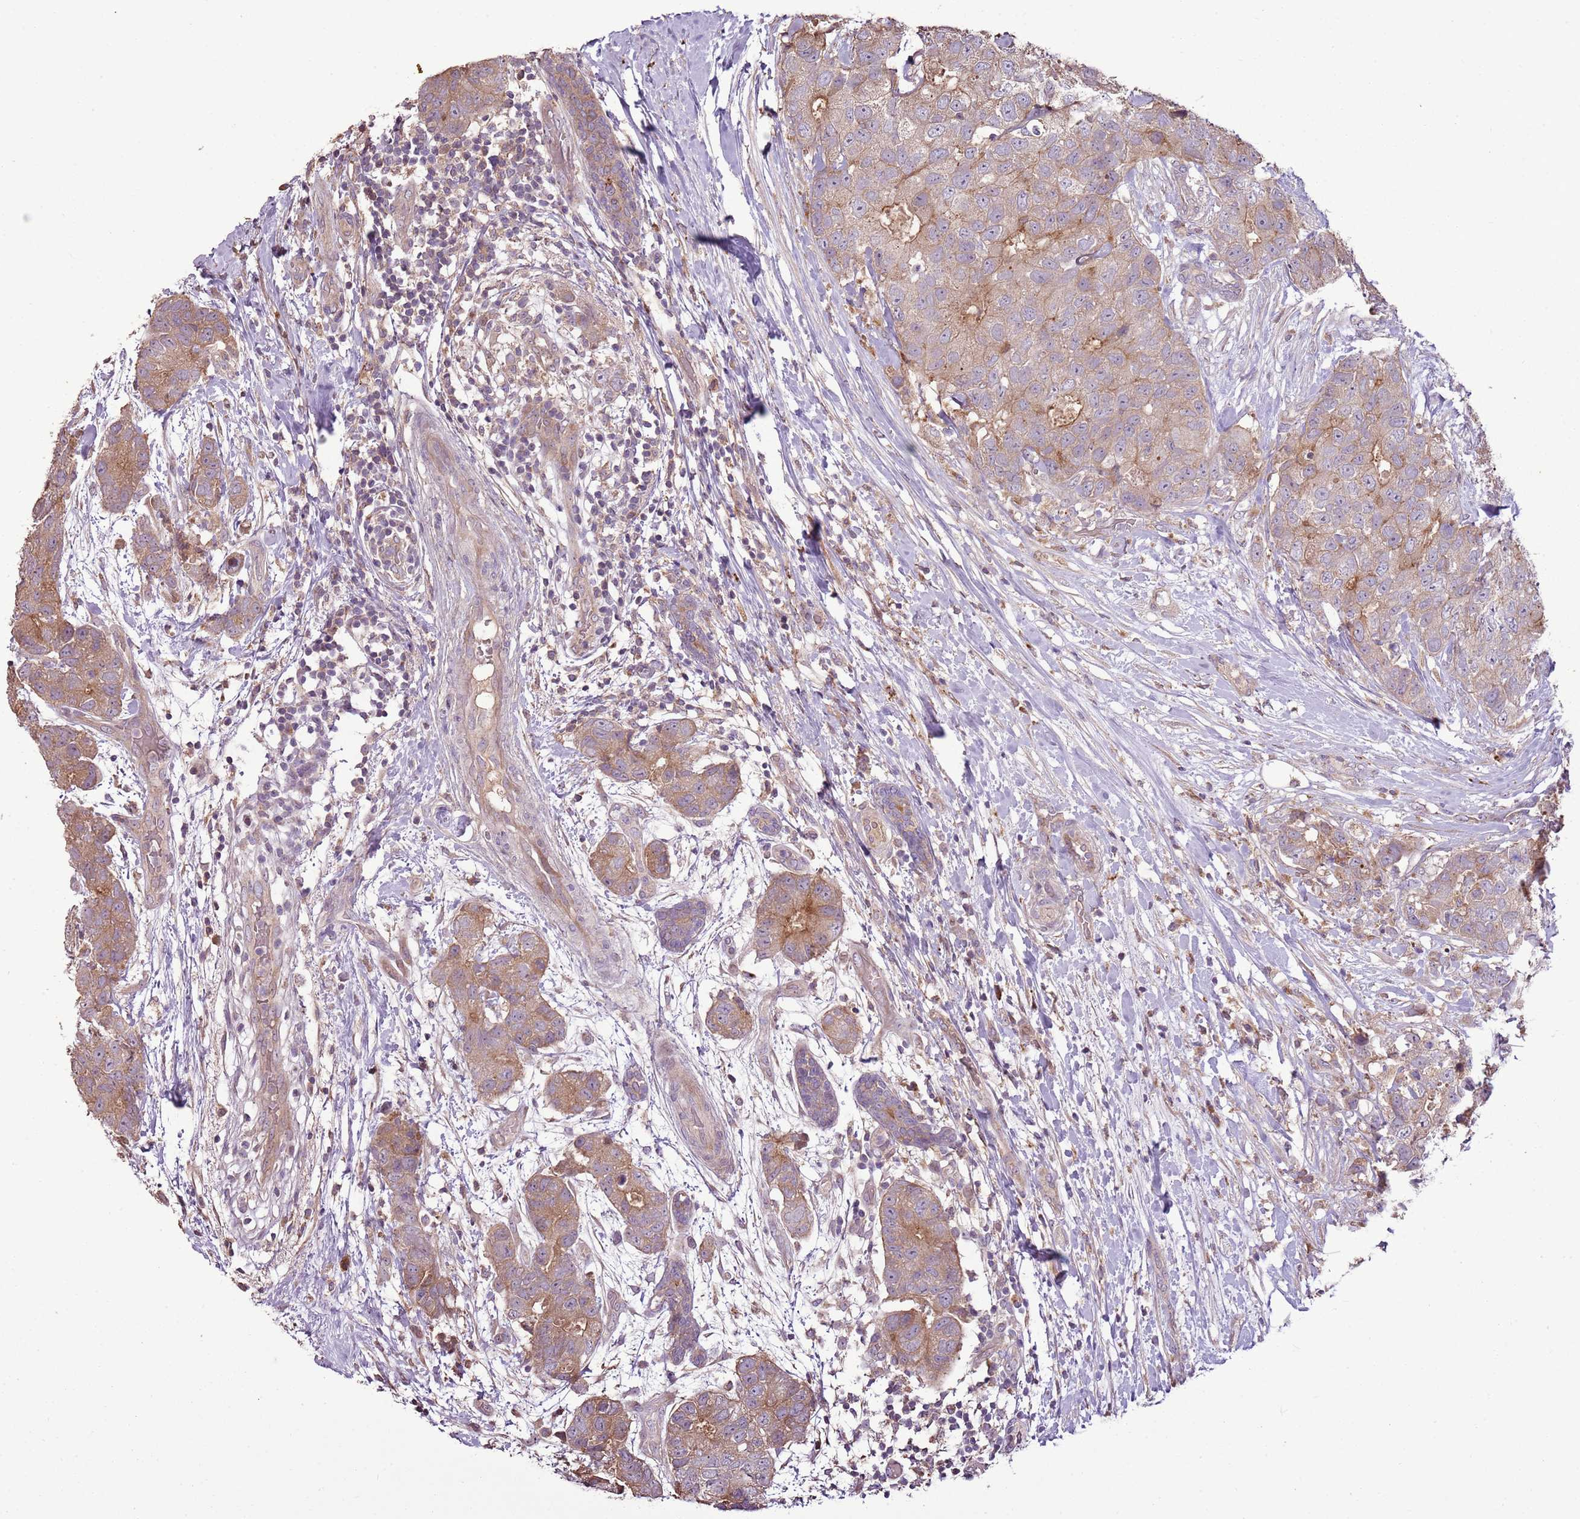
{"staining": {"intensity": "moderate", "quantity": ">75%", "location": "cytoplasmic/membranous"}, "tissue": "breast cancer", "cell_type": "Tumor cells", "image_type": "cancer", "snomed": [{"axis": "morphology", "description": "Duct carcinoma"}, {"axis": "topography", "description": "Breast"}], "caption": "Moderate cytoplasmic/membranous staining for a protein is identified in about >75% of tumor cells of breast cancer (infiltrating ductal carcinoma) using IHC.", "gene": "ANKRD24", "patient": {"sex": "female", "age": 62}}